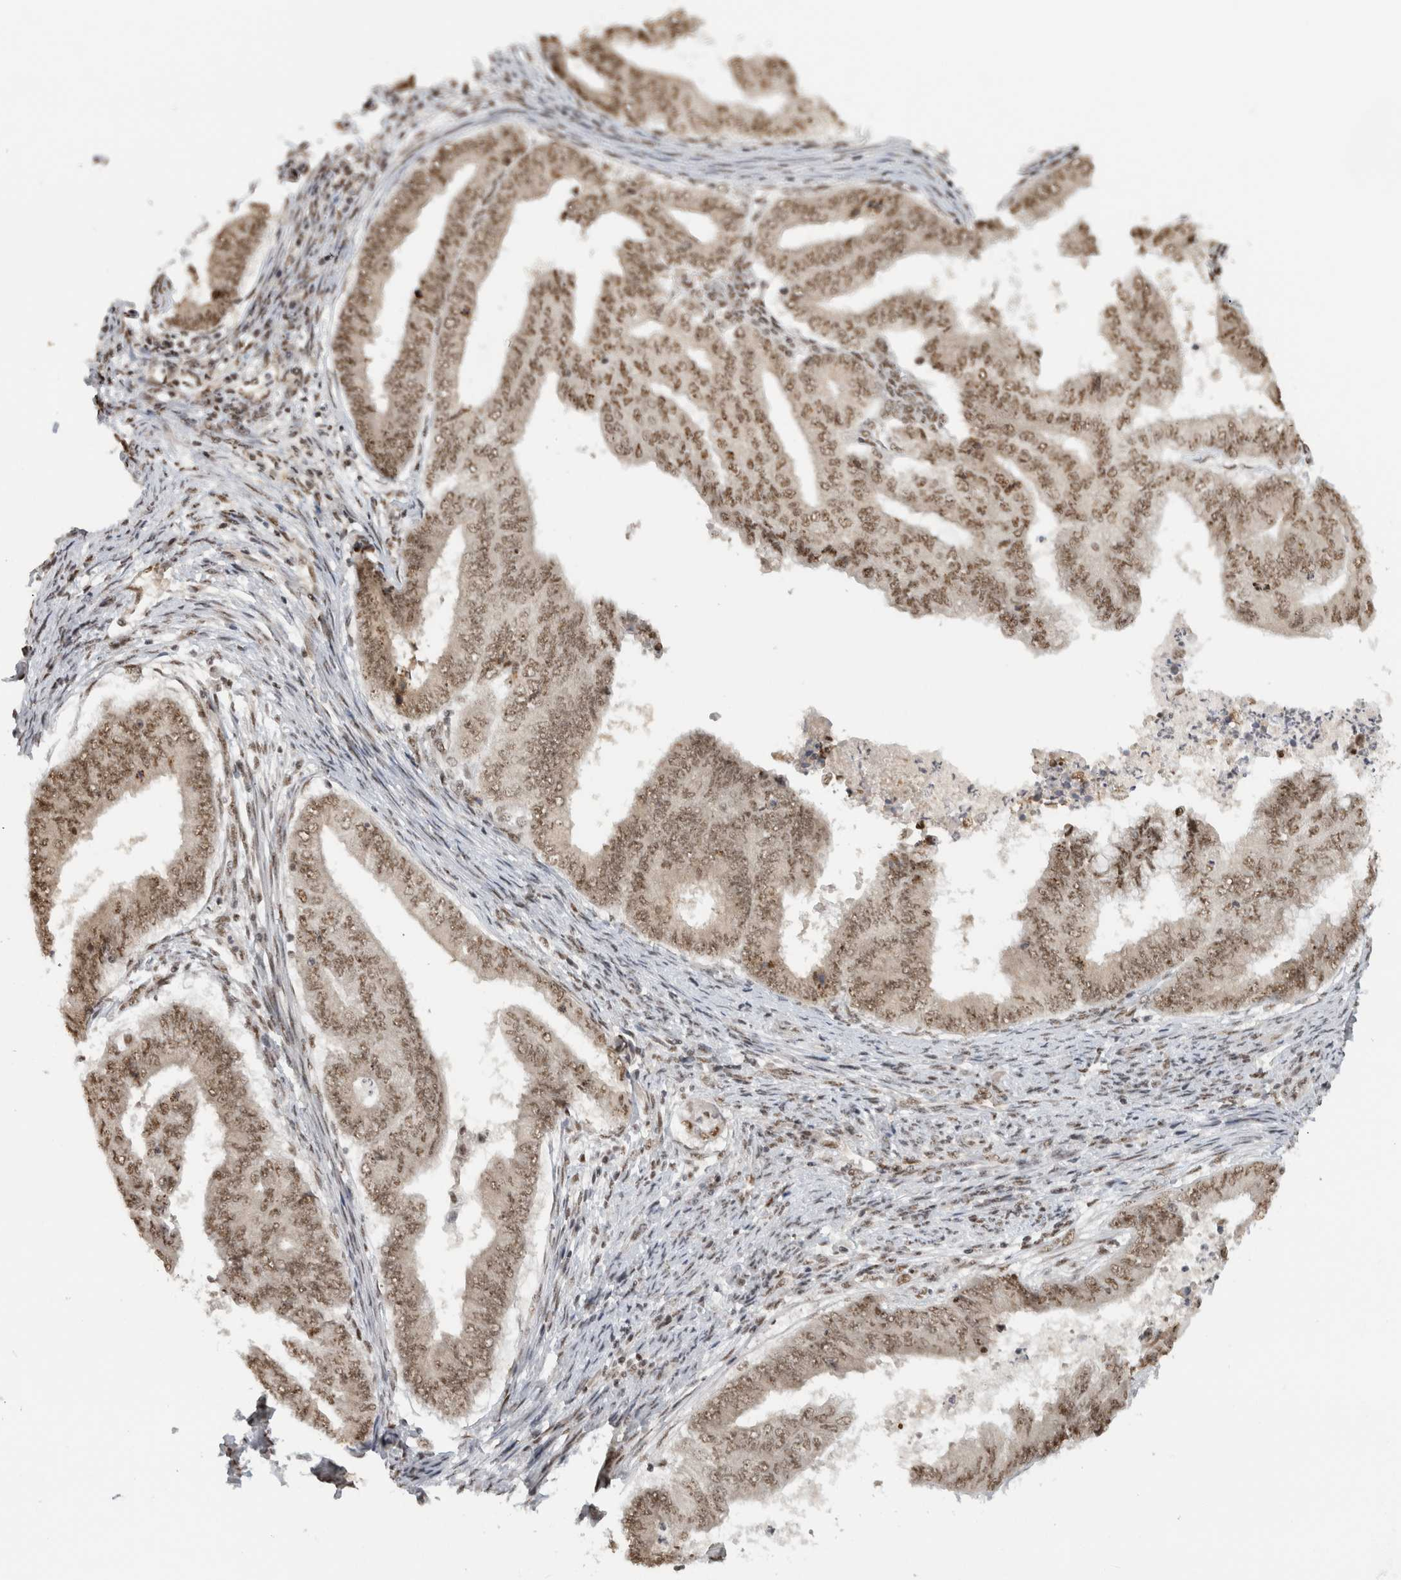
{"staining": {"intensity": "weak", "quantity": ">75%", "location": "nuclear"}, "tissue": "endometrial cancer", "cell_type": "Tumor cells", "image_type": "cancer", "snomed": [{"axis": "morphology", "description": "Polyp, NOS"}, {"axis": "morphology", "description": "Adenocarcinoma, NOS"}, {"axis": "morphology", "description": "Adenoma, NOS"}, {"axis": "topography", "description": "Endometrium"}], "caption": "A histopathology image showing weak nuclear expression in about >75% of tumor cells in endometrial cancer, as visualized by brown immunohistochemical staining.", "gene": "EBNA1BP2", "patient": {"sex": "female", "age": 79}}